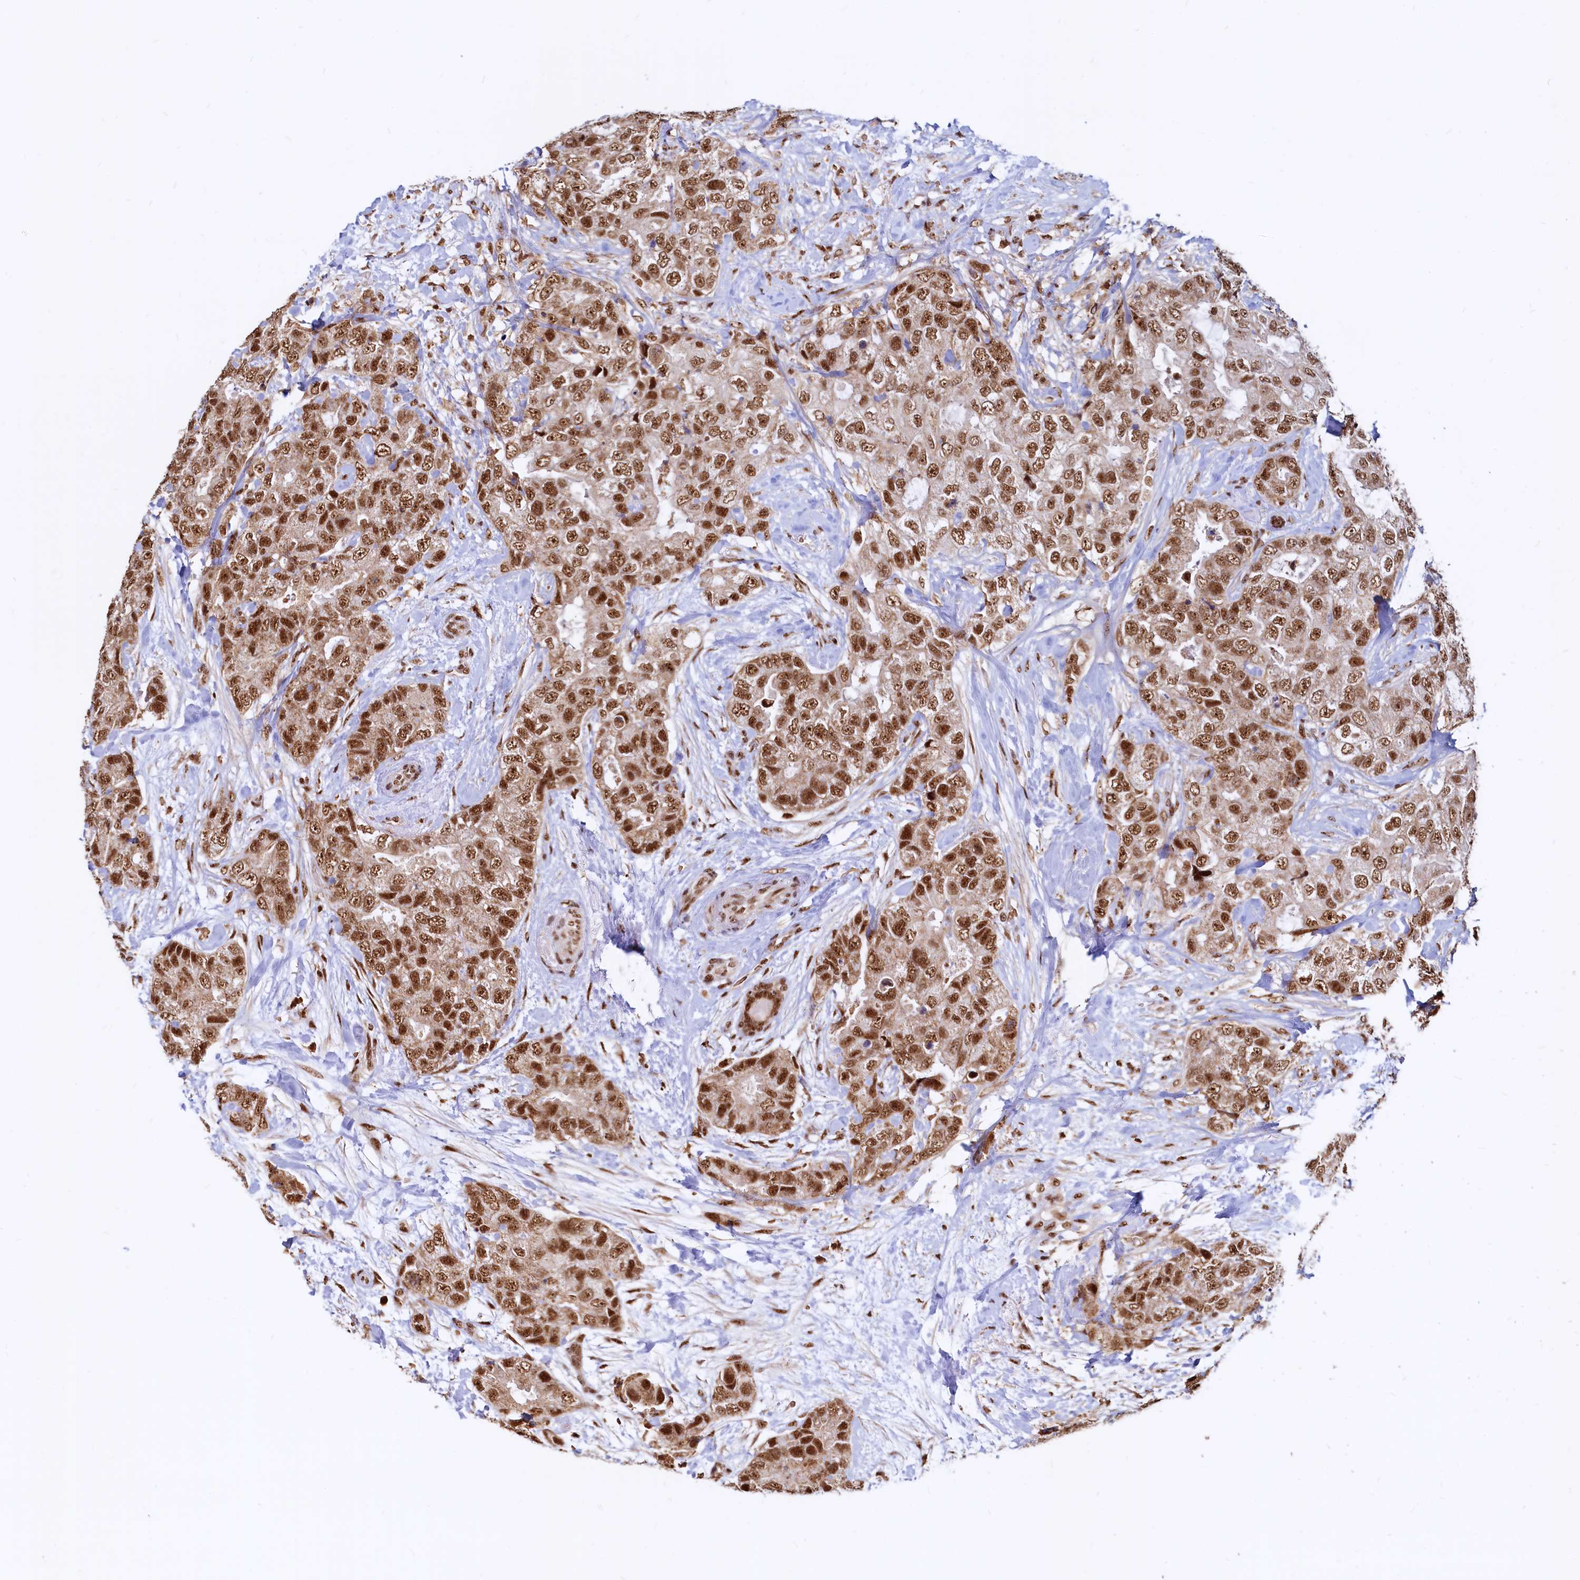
{"staining": {"intensity": "strong", "quantity": ">75%", "location": "cytoplasmic/membranous,nuclear"}, "tissue": "breast cancer", "cell_type": "Tumor cells", "image_type": "cancer", "snomed": [{"axis": "morphology", "description": "Duct carcinoma"}, {"axis": "topography", "description": "Breast"}], "caption": "Immunohistochemistry staining of infiltrating ductal carcinoma (breast), which reveals high levels of strong cytoplasmic/membranous and nuclear staining in about >75% of tumor cells indicating strong cytoplasmic/membranous and nuclear protein staining. The staining was performed using DAB (brown) for protein detection and nuclei were counterstained in hematoxylin (blue).", "gene": "RSRC2", "patient": {"sex": "female", "age": 62}}